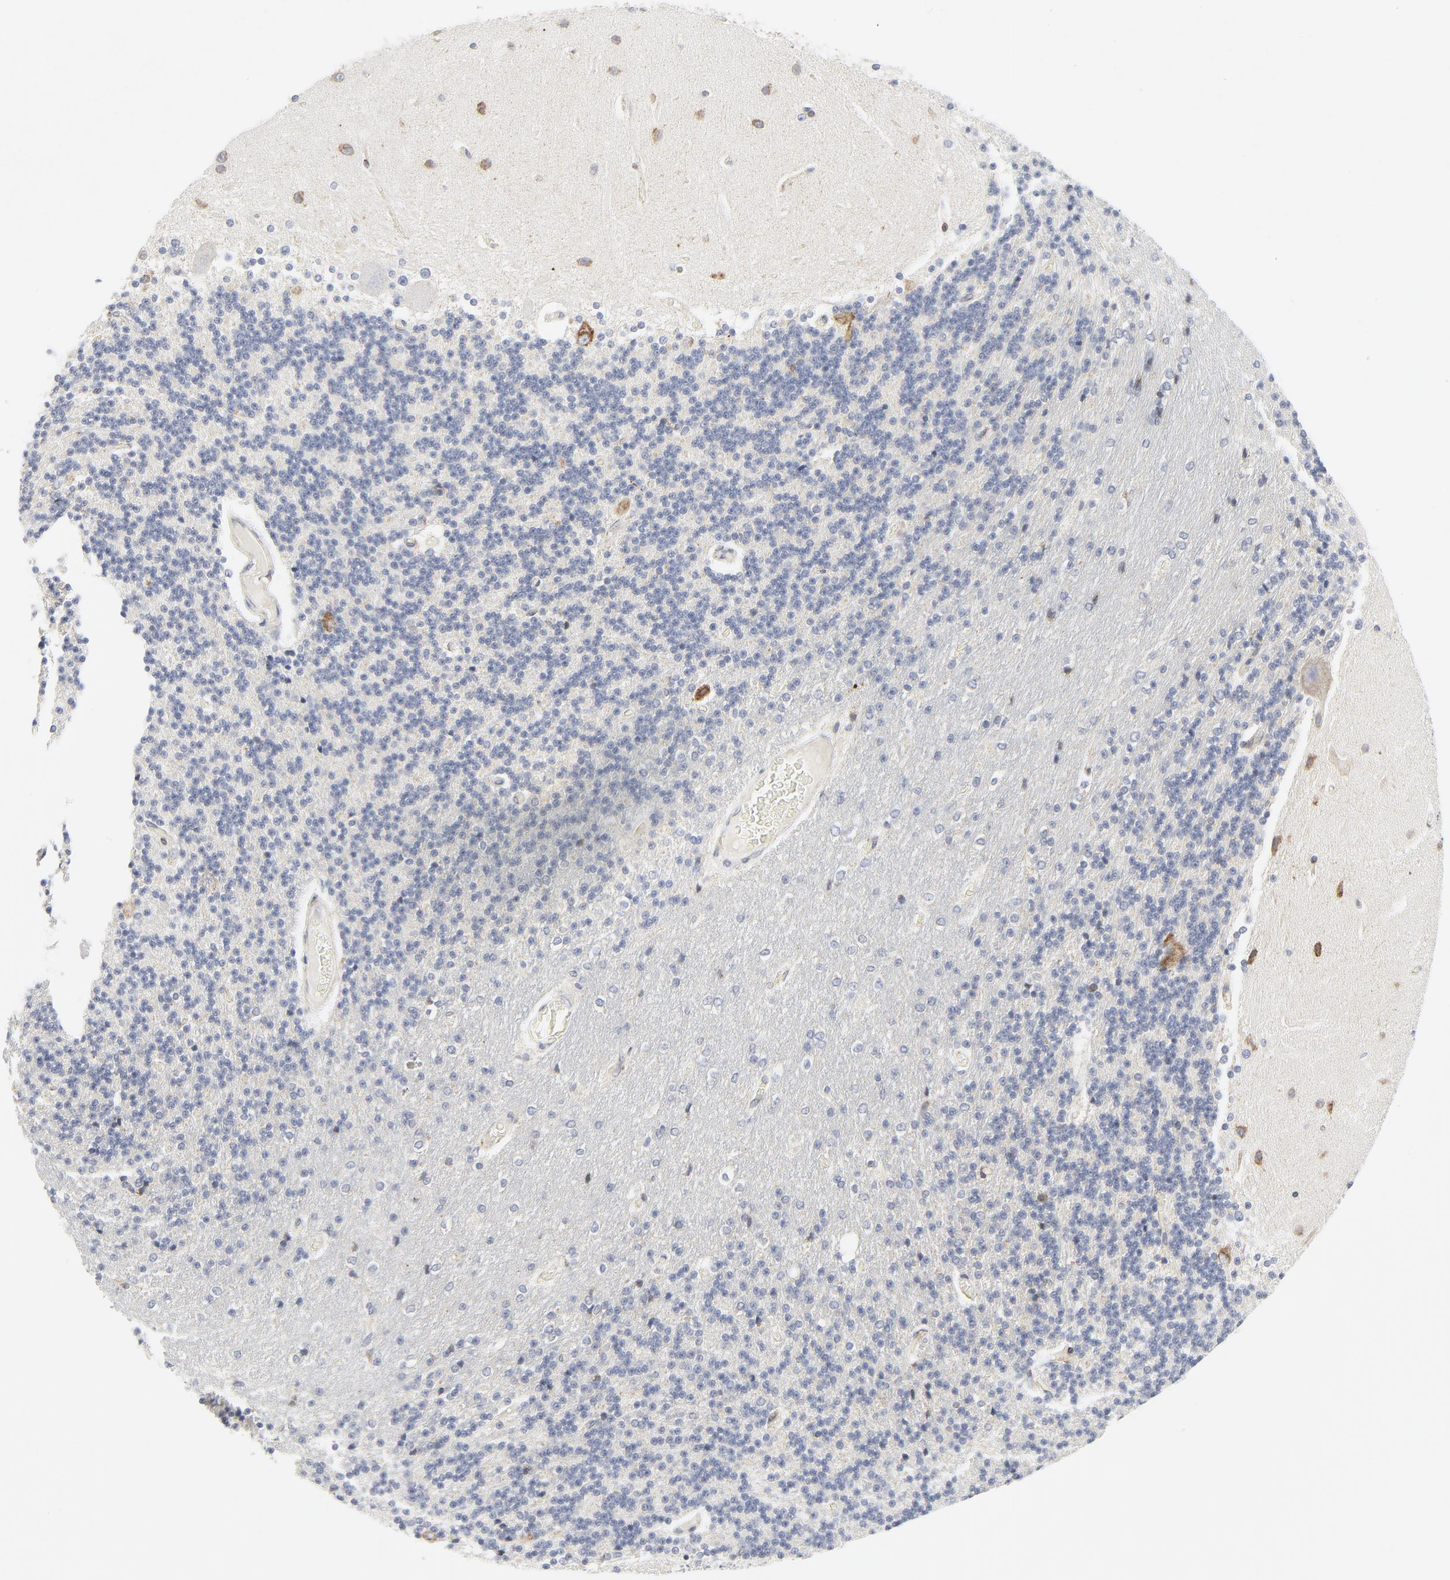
{"staining": {"intensity": "weak", "quantity": ">75%", "location": "cytoplasmic/membranous"}, "tissue": "cerebellum", "cell_type": "Cells in granular layer", "image_type": "normal", "snomed": [{"axis": "morphology", "description": "Normal tissue, NOS"}, {"axis": "topography", "description": "Cerebellum"}], "caption": "The histopathology image displays staining of benign cerebellum, revealing weak cytoplasmic/membranous protein staining (brown color) within cells in granular layer. The protein is shown in brown color, while the nuclei are stained blue.", "gene": "LRP6", "patient": {"sex": "female", "age": 54}}